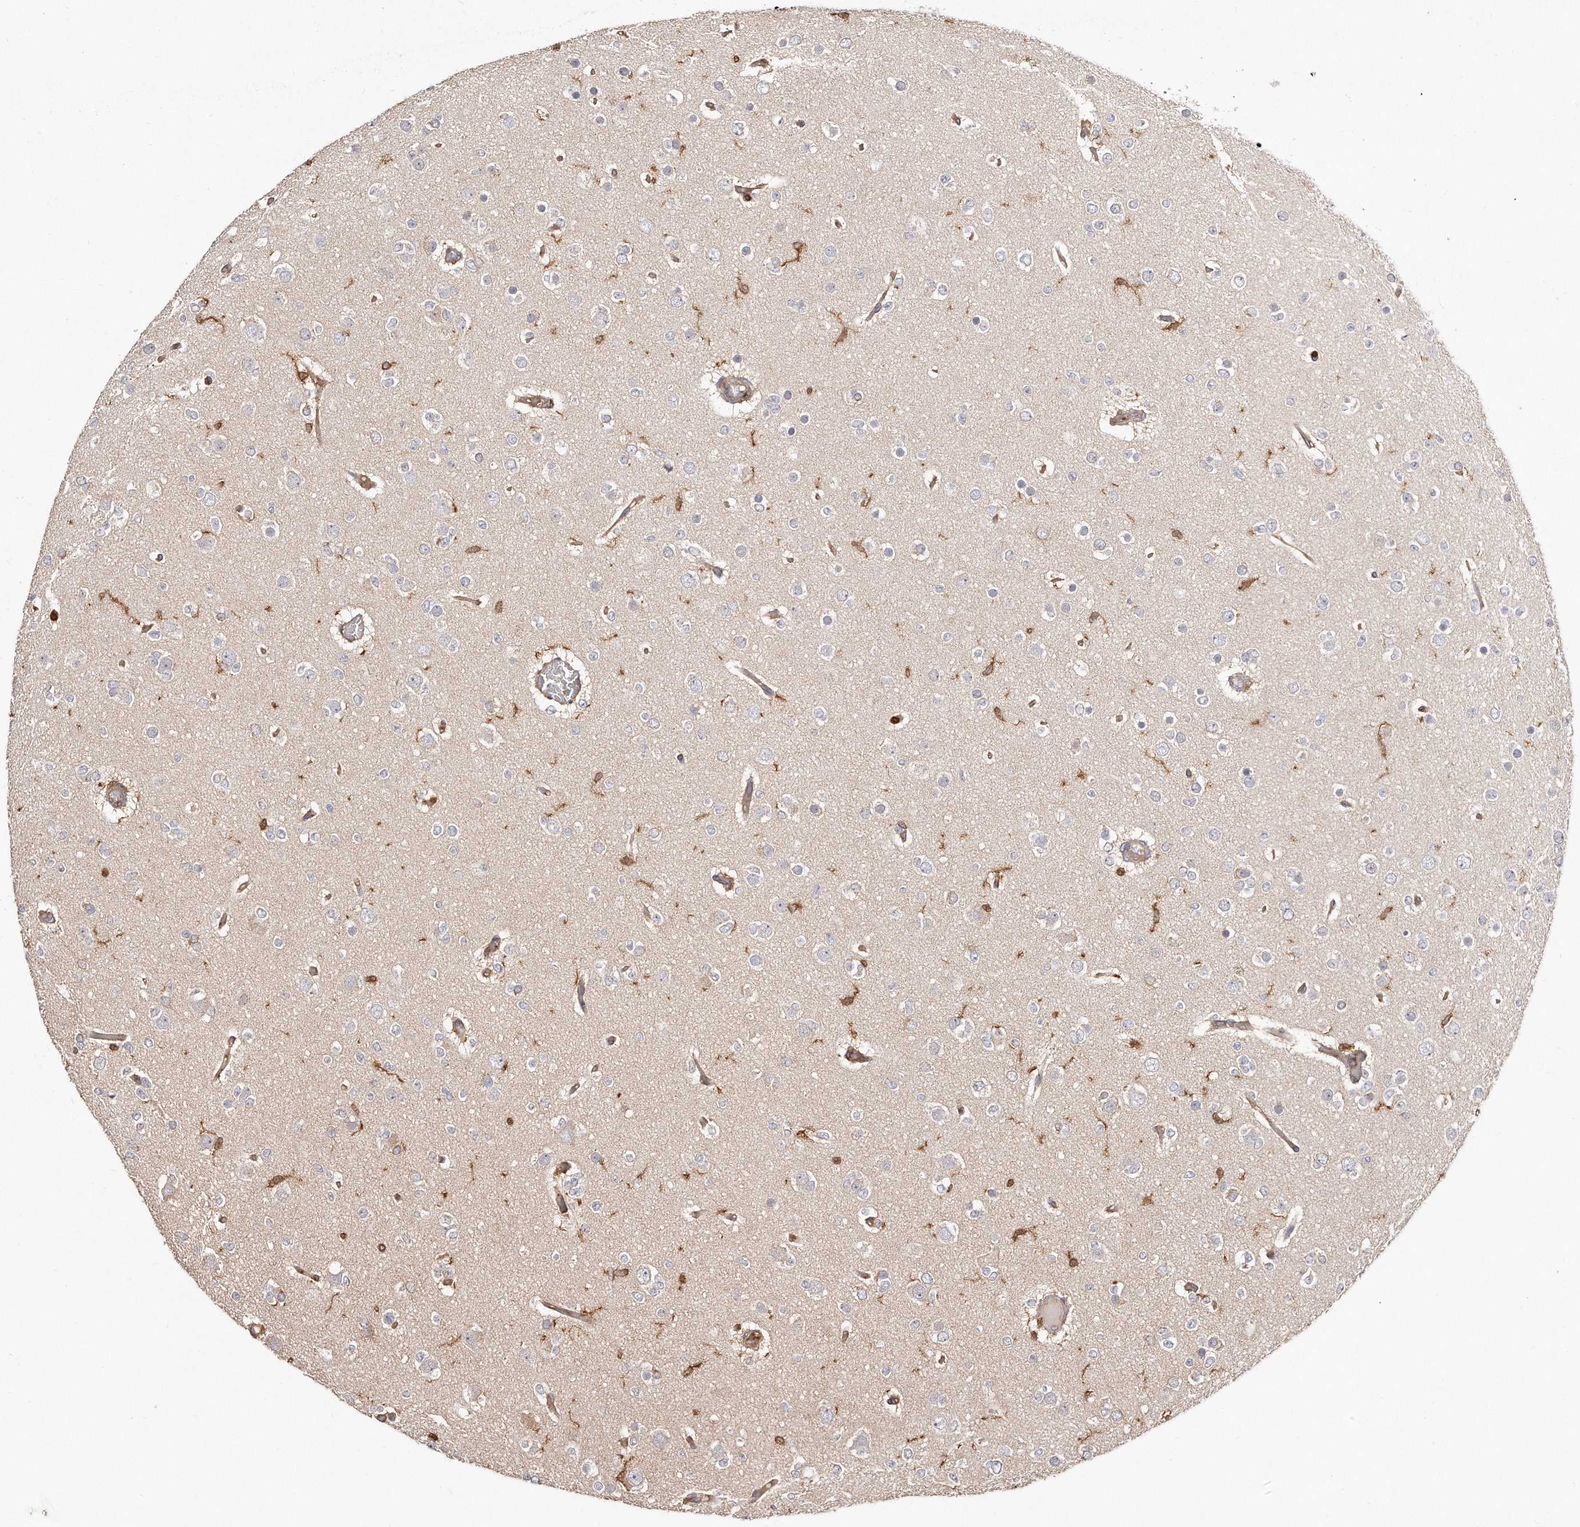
{"staining": {"intensity": "negative", "quantity": "none", "location": "none"}, "tissue": "glioma", "cell_type": "Tumor cells", "image_type": "cancer", "snomed": [{"axis": "morphology", "description": "Glioma, malignant, Low grade"}, {"axis": "topography", "description": "Brain"}], "caption": "The immunohistochemistry (IHC) histopathology image has no significant expression in tumor cells of malignant glioma (low-grade) tissue.", "gene": "CAP1", "patient": {"sex": "female", "age": 22}}